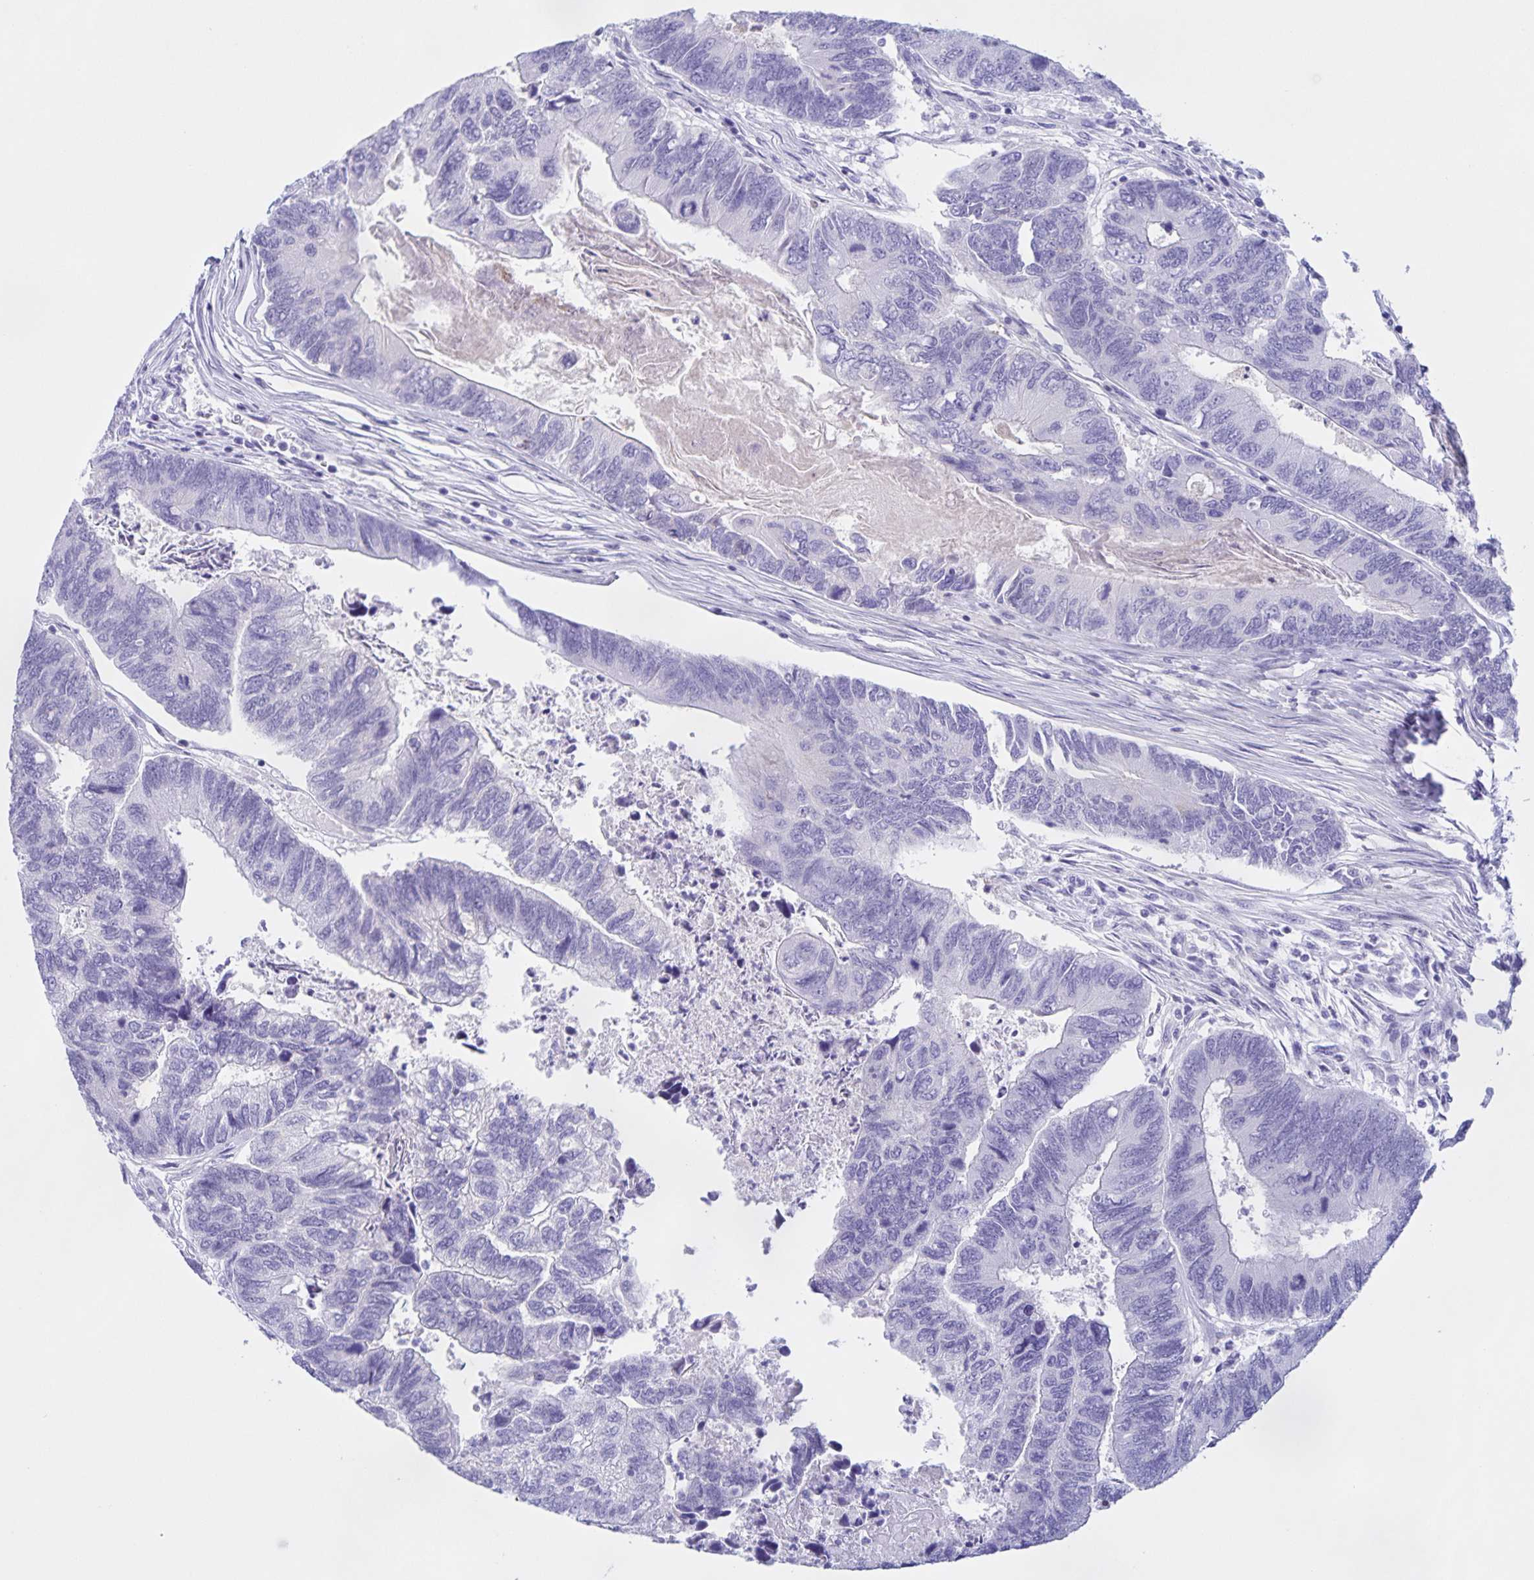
{"staining": {"intensity": "negative", "quantity": "none", "location": "none"}, "tissue": "colorectal cancer", "cell_type": "Tumor cells", "image_type": "cancer", "snomed": [{"axis": "morphology", "description": "Adenocarcinoma, NOS"}, {"axis": "topography", "description": "Colon"}], "caption": "A micrograph of adenocarcinoma (colorectal) stained for a protein reveals no brown staining in tumor cells.", "gene": "TGIF2LX", "patient": {"sex": "female", "age": 67}}